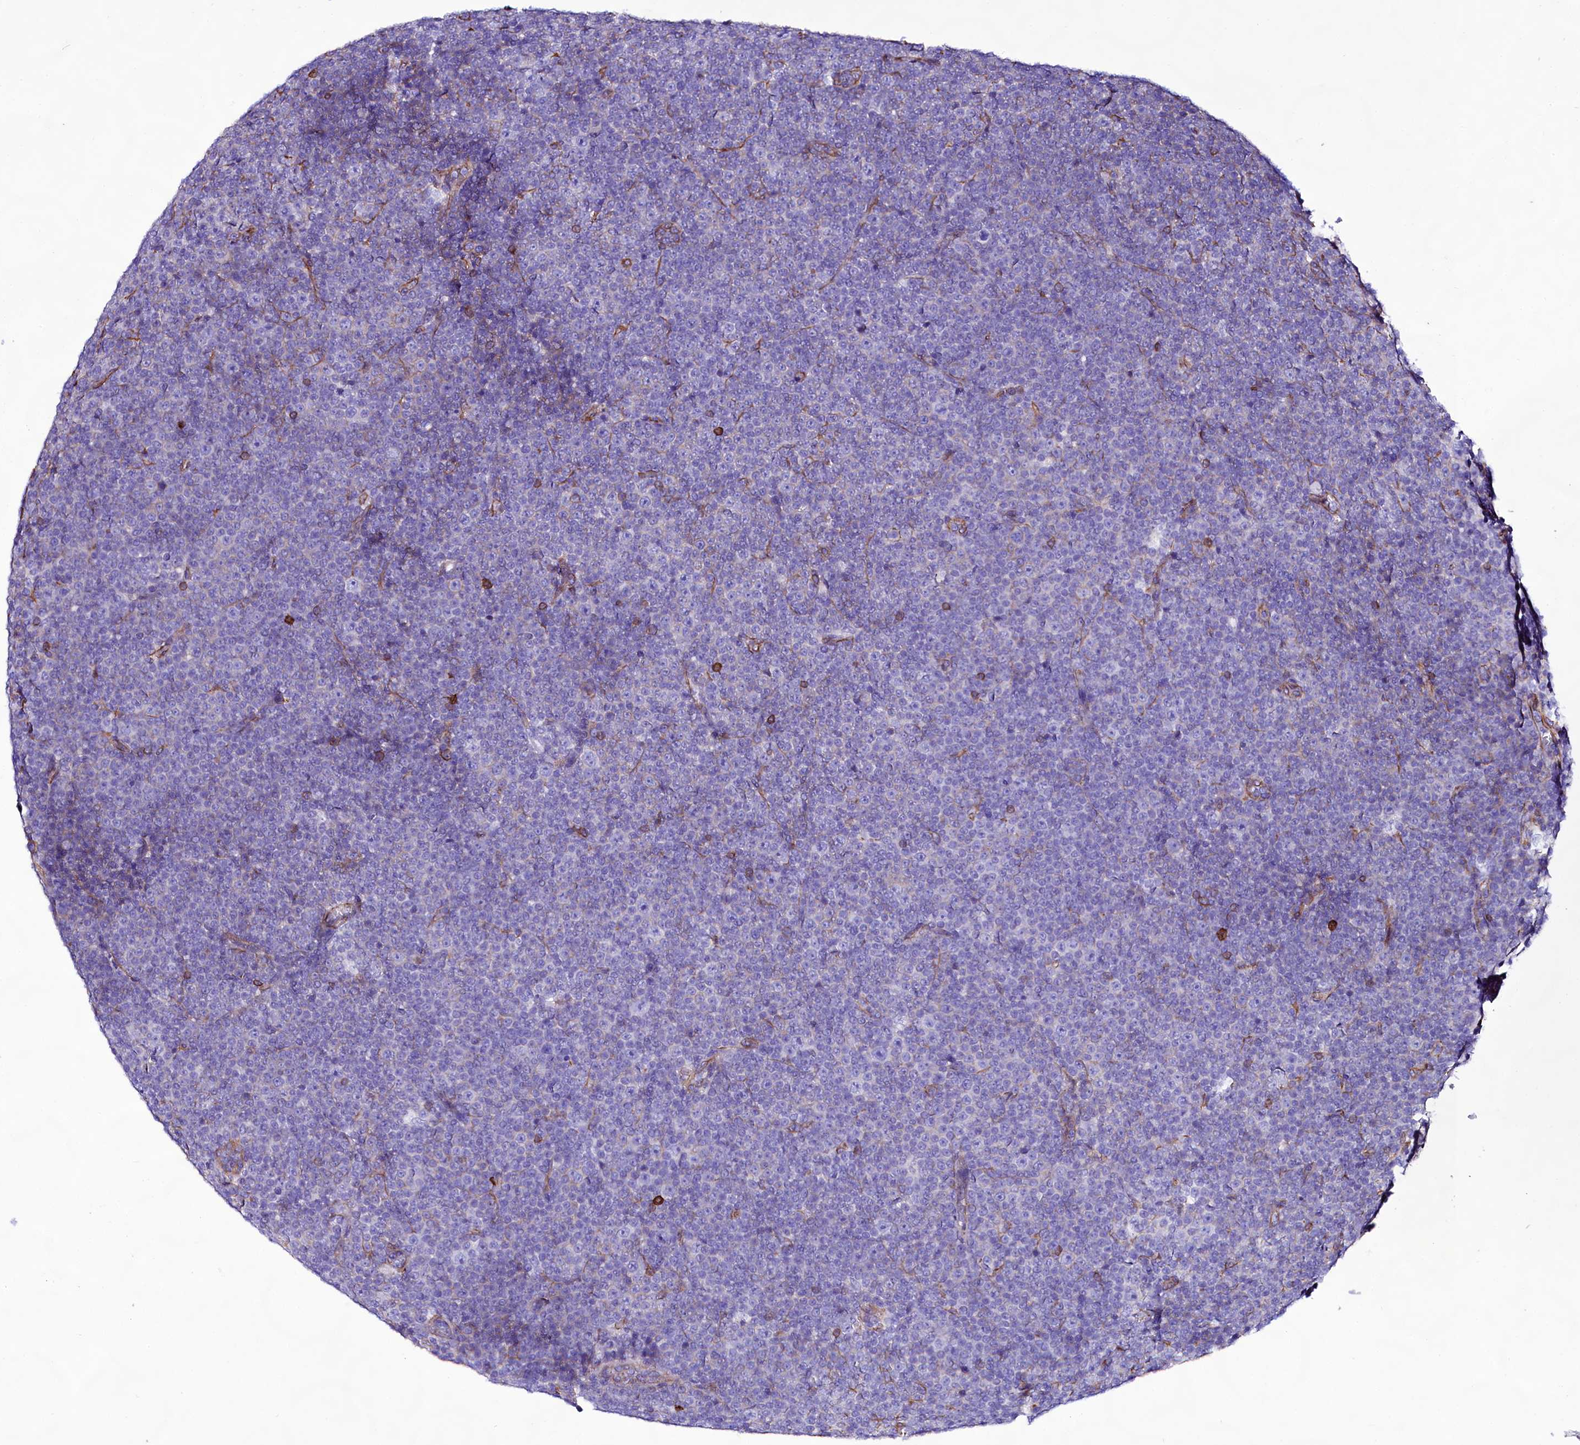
{"staining": {"intensity": "negative", "quantity": "none", "location": "none"}, "tissue": "lymphoma", "cell_type": "Tumor cells", "image_type": "cancer", "snomed": [{"axis": "morphology", "description": "Malignant lymphoma, non-Hodgkin's type, Low grade"}, {"axis": "topography", "description": "Lymph node"}], "caption": "Immunohistochemical staining of lymphoma exhibits no significant expression in tumor cells. (DAB (3,3'-diaminobenzidine) immunohistochemistry (IHC) visualized using brightfield microscopy, high magnification).", "gene": "CD99", "patient": {"sex": "female", "age": 67}}